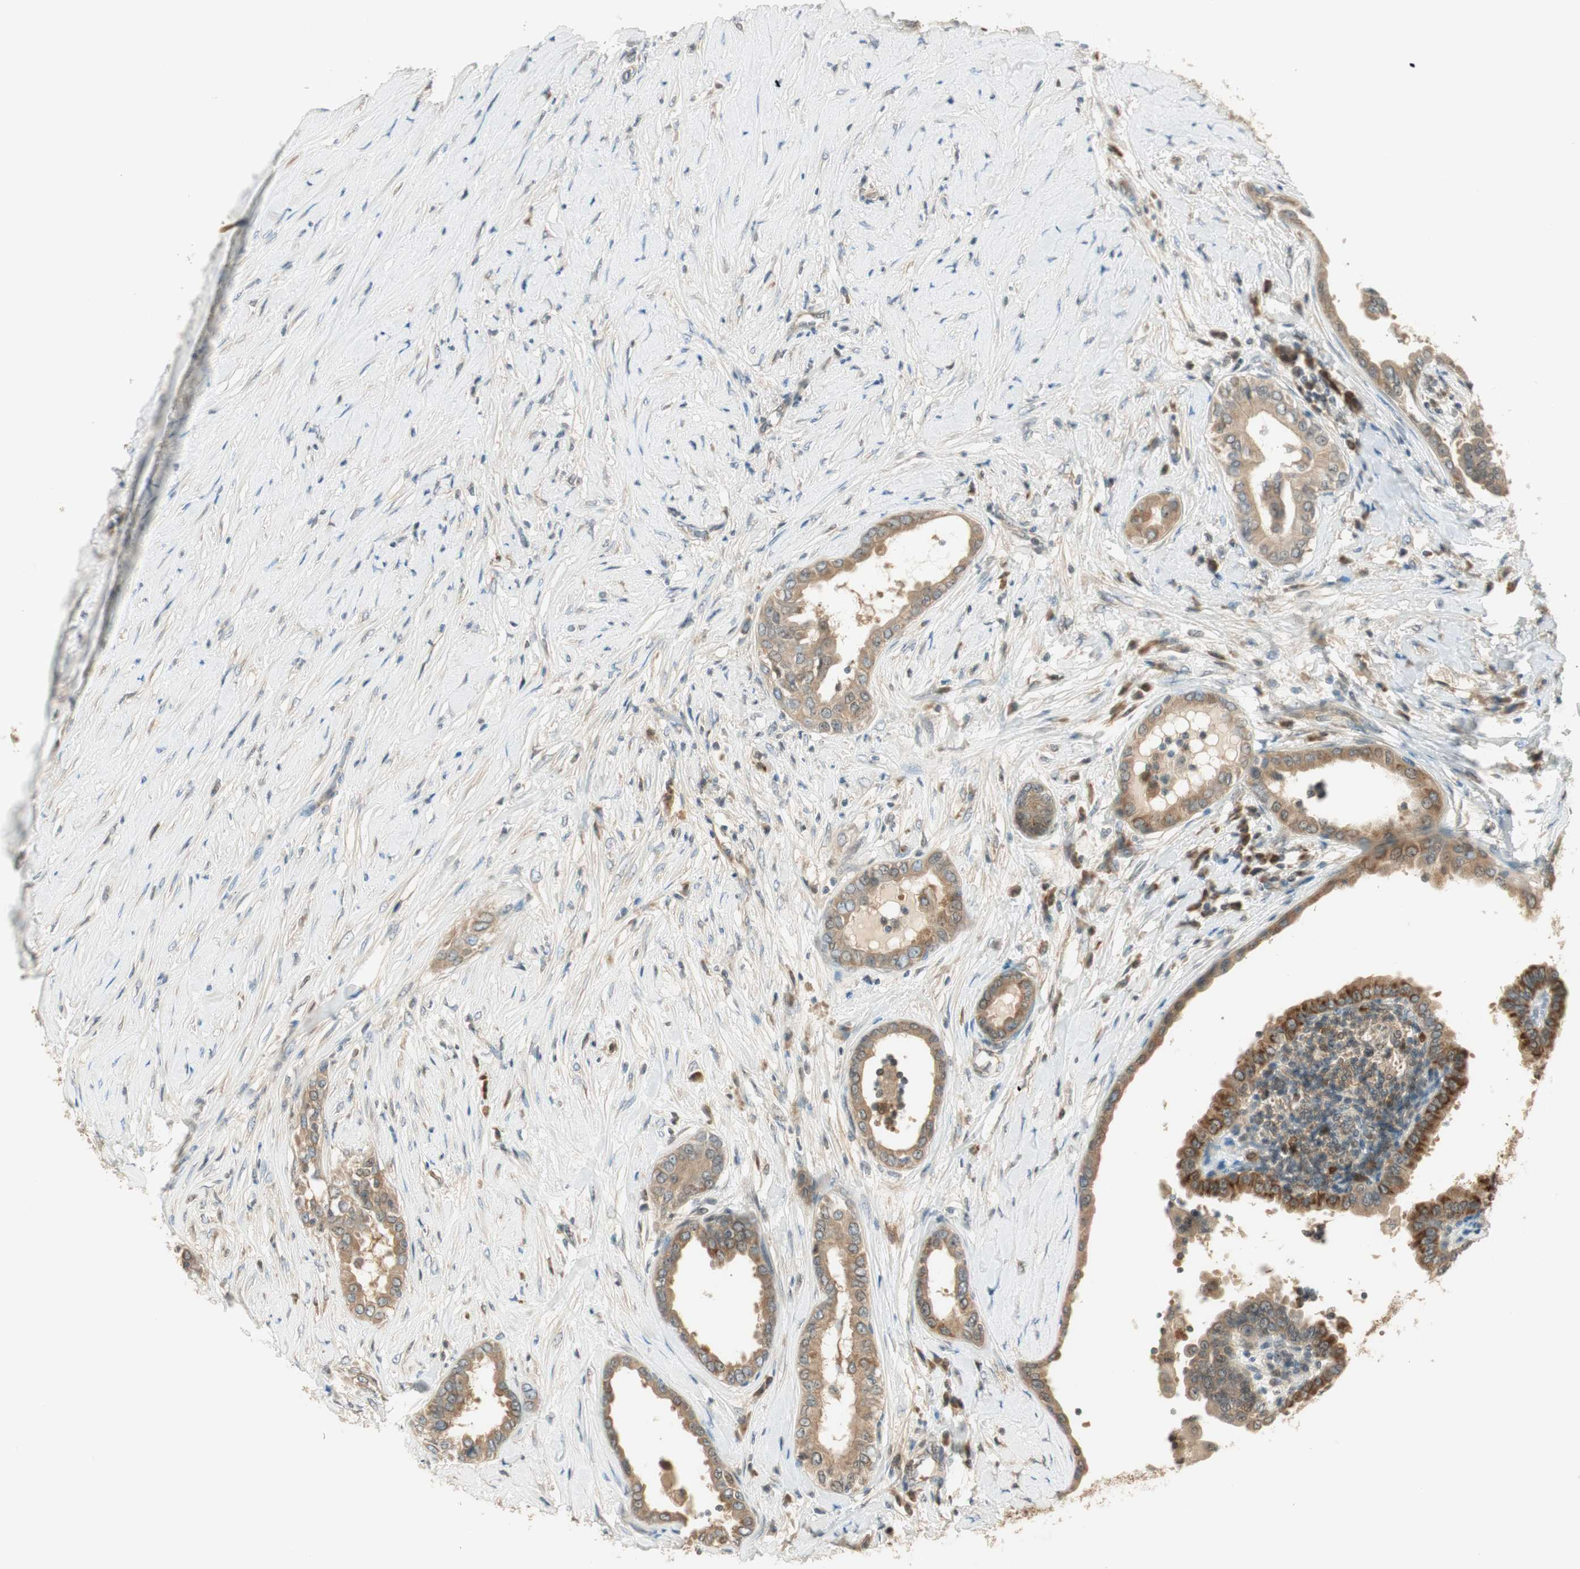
{"staining": {"intensity": "moderate", "quantity": "<25%", "location": "cytoplasmic/membranous"}, "tissue": "thyroid cancer", "cell_type": "Tumor cells", "image_type": "cancer", "snomed": [{"axis": "morphology", "description": "Papillary adenocarcinoma, NOS"}, {"axis": "topography", "description": "Thyroid gland"}], "caption": "Immunohistochemical staining of human thyroid cancer exhibits low levels of moderate cytoplasmic/membranous protein staining in about <25% of tumor cells.", "gene": "IPO5", "patient": {"sex": "male", "age": 33}}